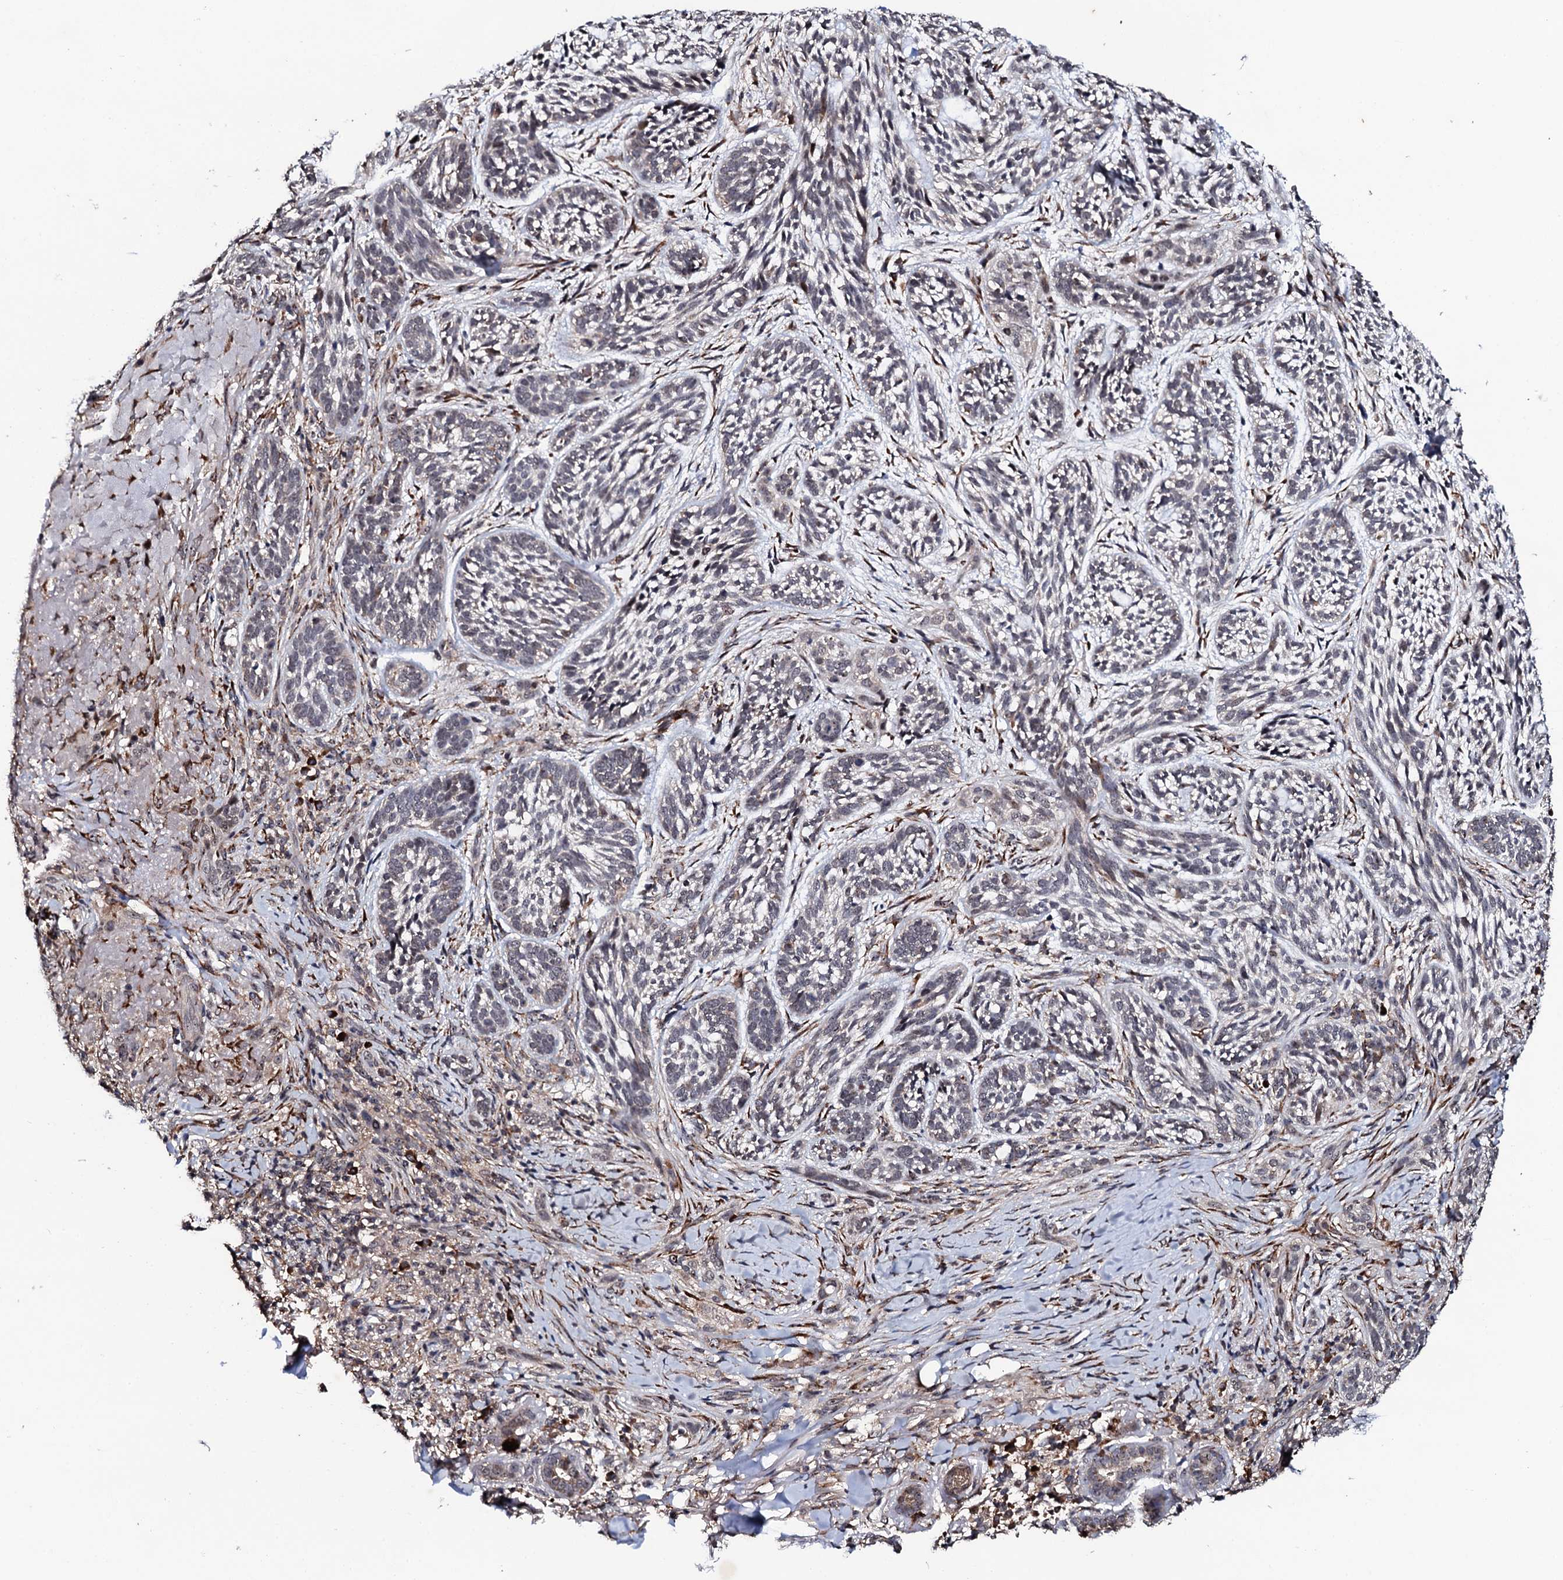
{"staining": {"intensity": "negative", "quantity": "none", "location": "none"}, "tissue": "skin cancer", "cell_type": "Tumor cells", "image_type": "cancer", "snomed": [{"axis": "morphology", "description": "Basal cell carcinoma"}, {"axis": "topography", "description": "Skin"}], "caption": "Immunohistochemical staining of human skin basal cell carcinoma shows no significant positivity in tumor cells.", "gene": "FAM111A", "patient": {"sex": "male", "age": 71}}